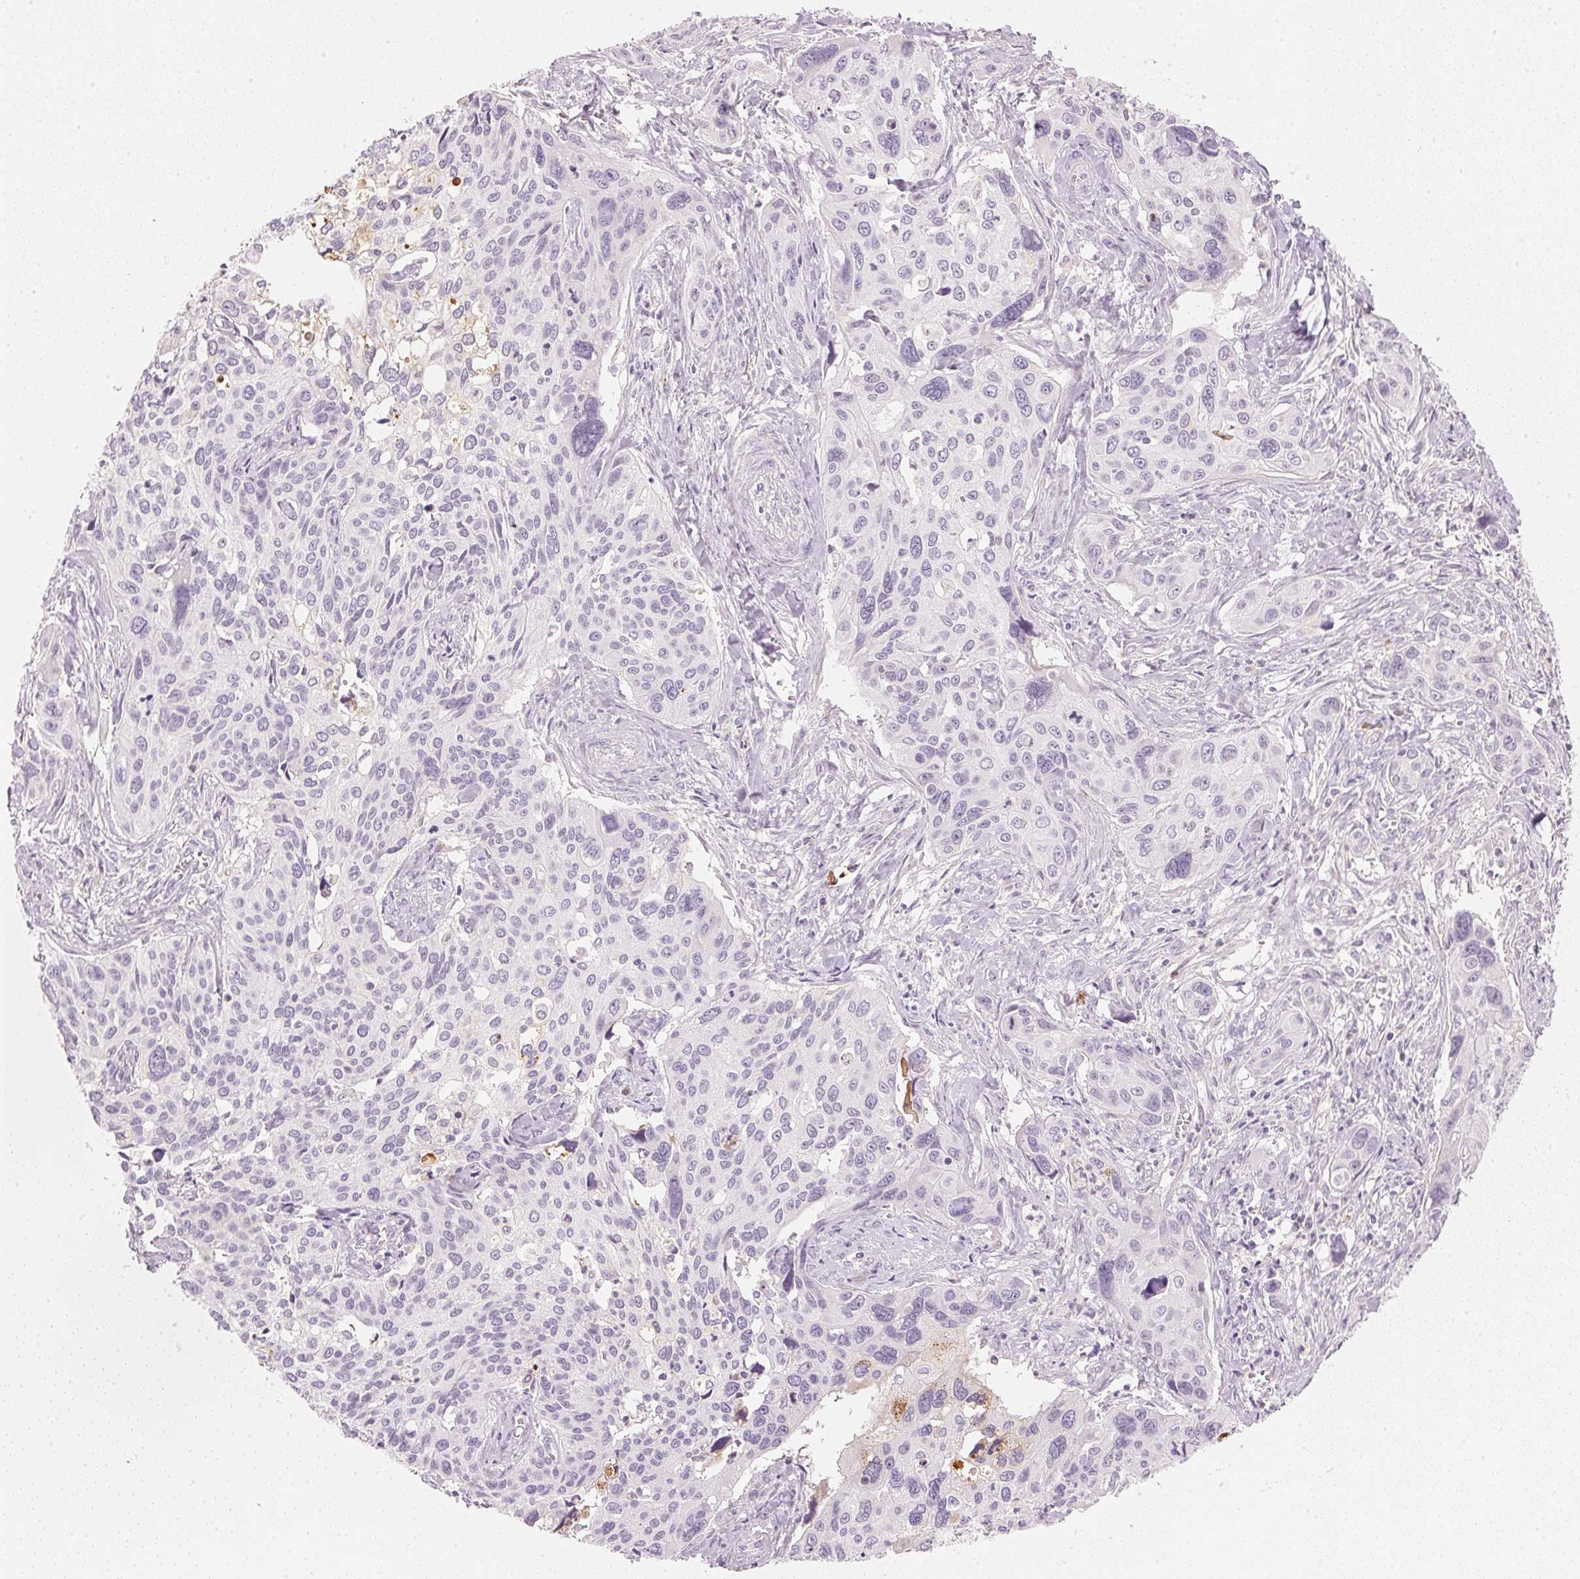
{"staining": {"intensity": "negative", "quantity": "none", "location": "none"}, "tissue": "cervical cancer", "cell_type": "Tumor cells", "image_type": "cancer", "snomed": [{"axis": "morphology", "description": "Squamous cell carcinoma, NOS"}, {"axis": "topography", "description": "Cervix"}], "caption": "Immunohistochemistry image of cervical squamous cell carcinoma stained for a protein (brown), which shows no expression in tumor cells. Brightfield microscopy of IHC stained with DAB (brown) and hematoxylin (blue), captured at high magnification.", "gene": "RMDN2", "patient": {"sex": "female", "age": 31}}